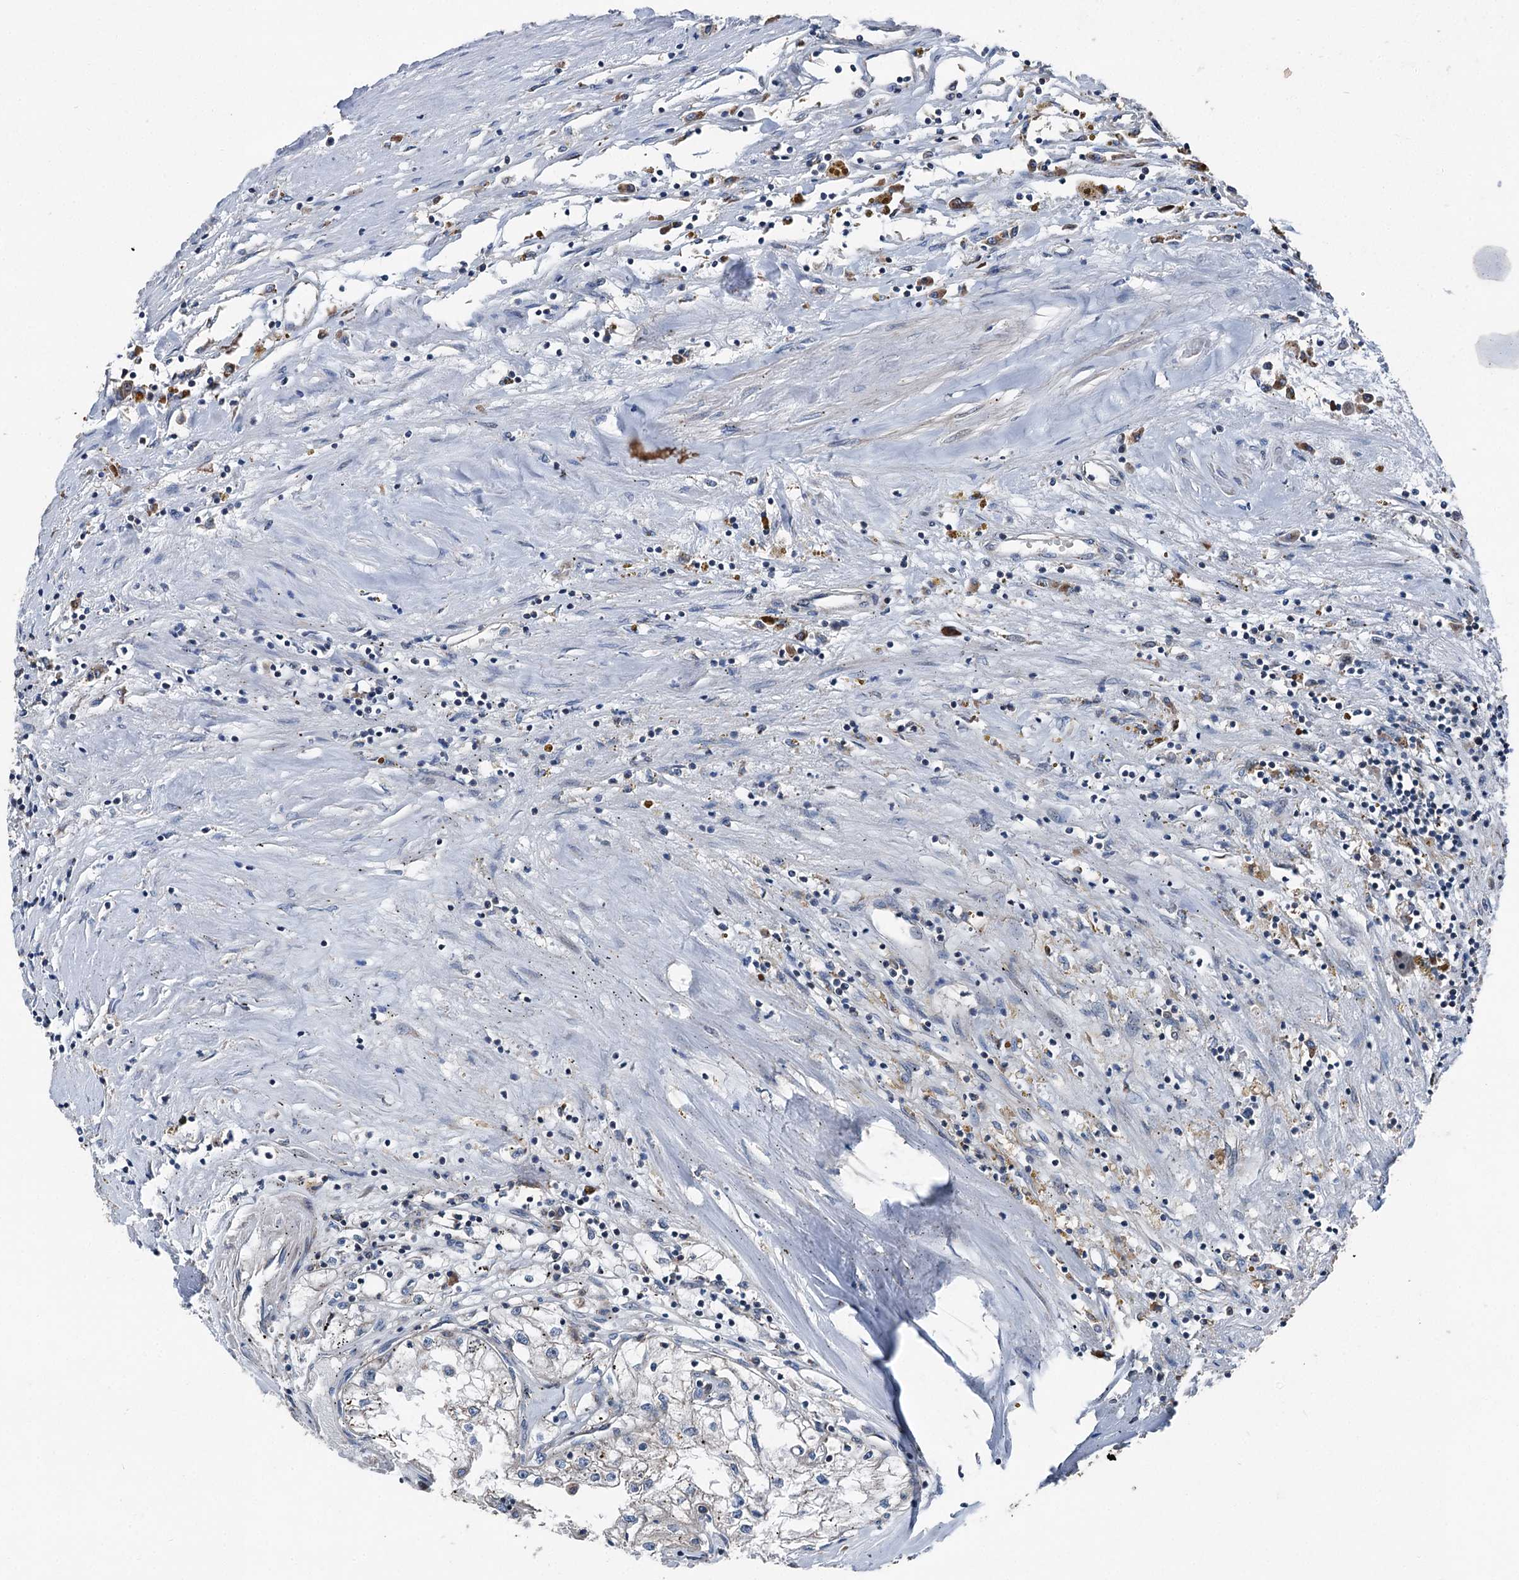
{"staining": {"intensity": "negative", "quantity": "none", "location": "none"}, "tissue": "renal cancer", "cell_type": "Tumor cells", "image_type": "cancer", "snomed": [{"axis": "morphology", "description": "Adenocarcinoma, NOS"}, {"axis": "topography", "description": "Kidney"}], "caption": "DAB immunohistochemical staining of human renal cancer reveals no significant expression in tumor cells. The staining was performed using DAB to visualize the protein expression in brown, while the nuclei were stained in blue with hematoxylin (Magnification: 20x).", "gene": "RUFY1", "patient": {"sex": "male", "age": 56}}